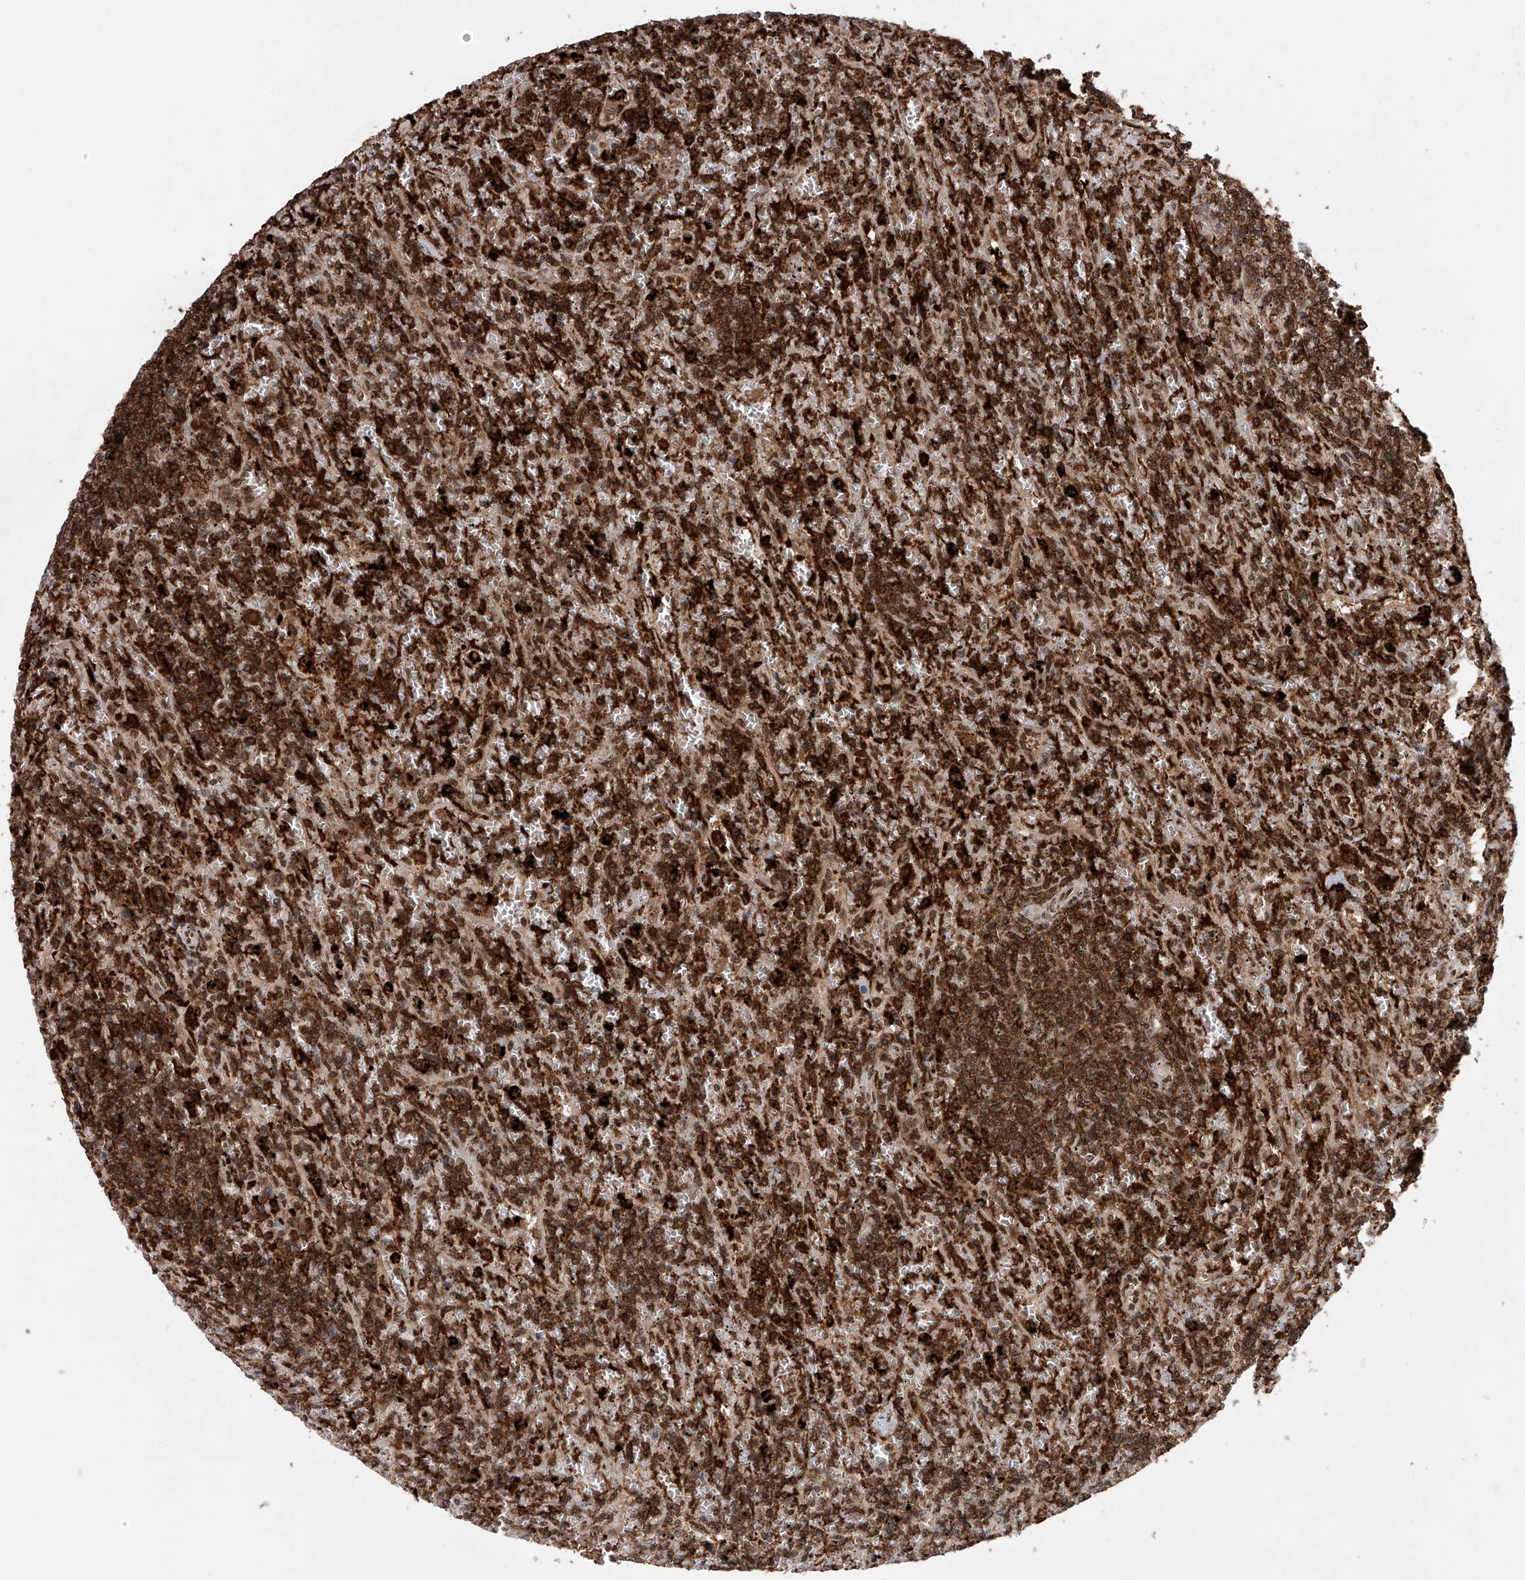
{"staining": {"intensity": "moderate", "quantity": ">75%", "location": "cytoplasmic/membranous"}, "tissue": "lymphoma", "cell_type": "Tumor cells", "image_type": "cancer", "snomed": [{"axis": "morphology", "description": "Malignant lymphoma, non-Hodgkin's type, Low grade"}, {"axis": "topography", "description": "Spleen"}], "caption": "A brown stain highlights moderate cytoplasmic/membranous staining of a protein in malignant lymphoma, non-Hodgkin's type (low-grade) tumor cells. (DAB IHC with brightfield microscopy, high magnification).", "gene": "ZNF280D", "patient": {"sex": "male", "age": 76}}